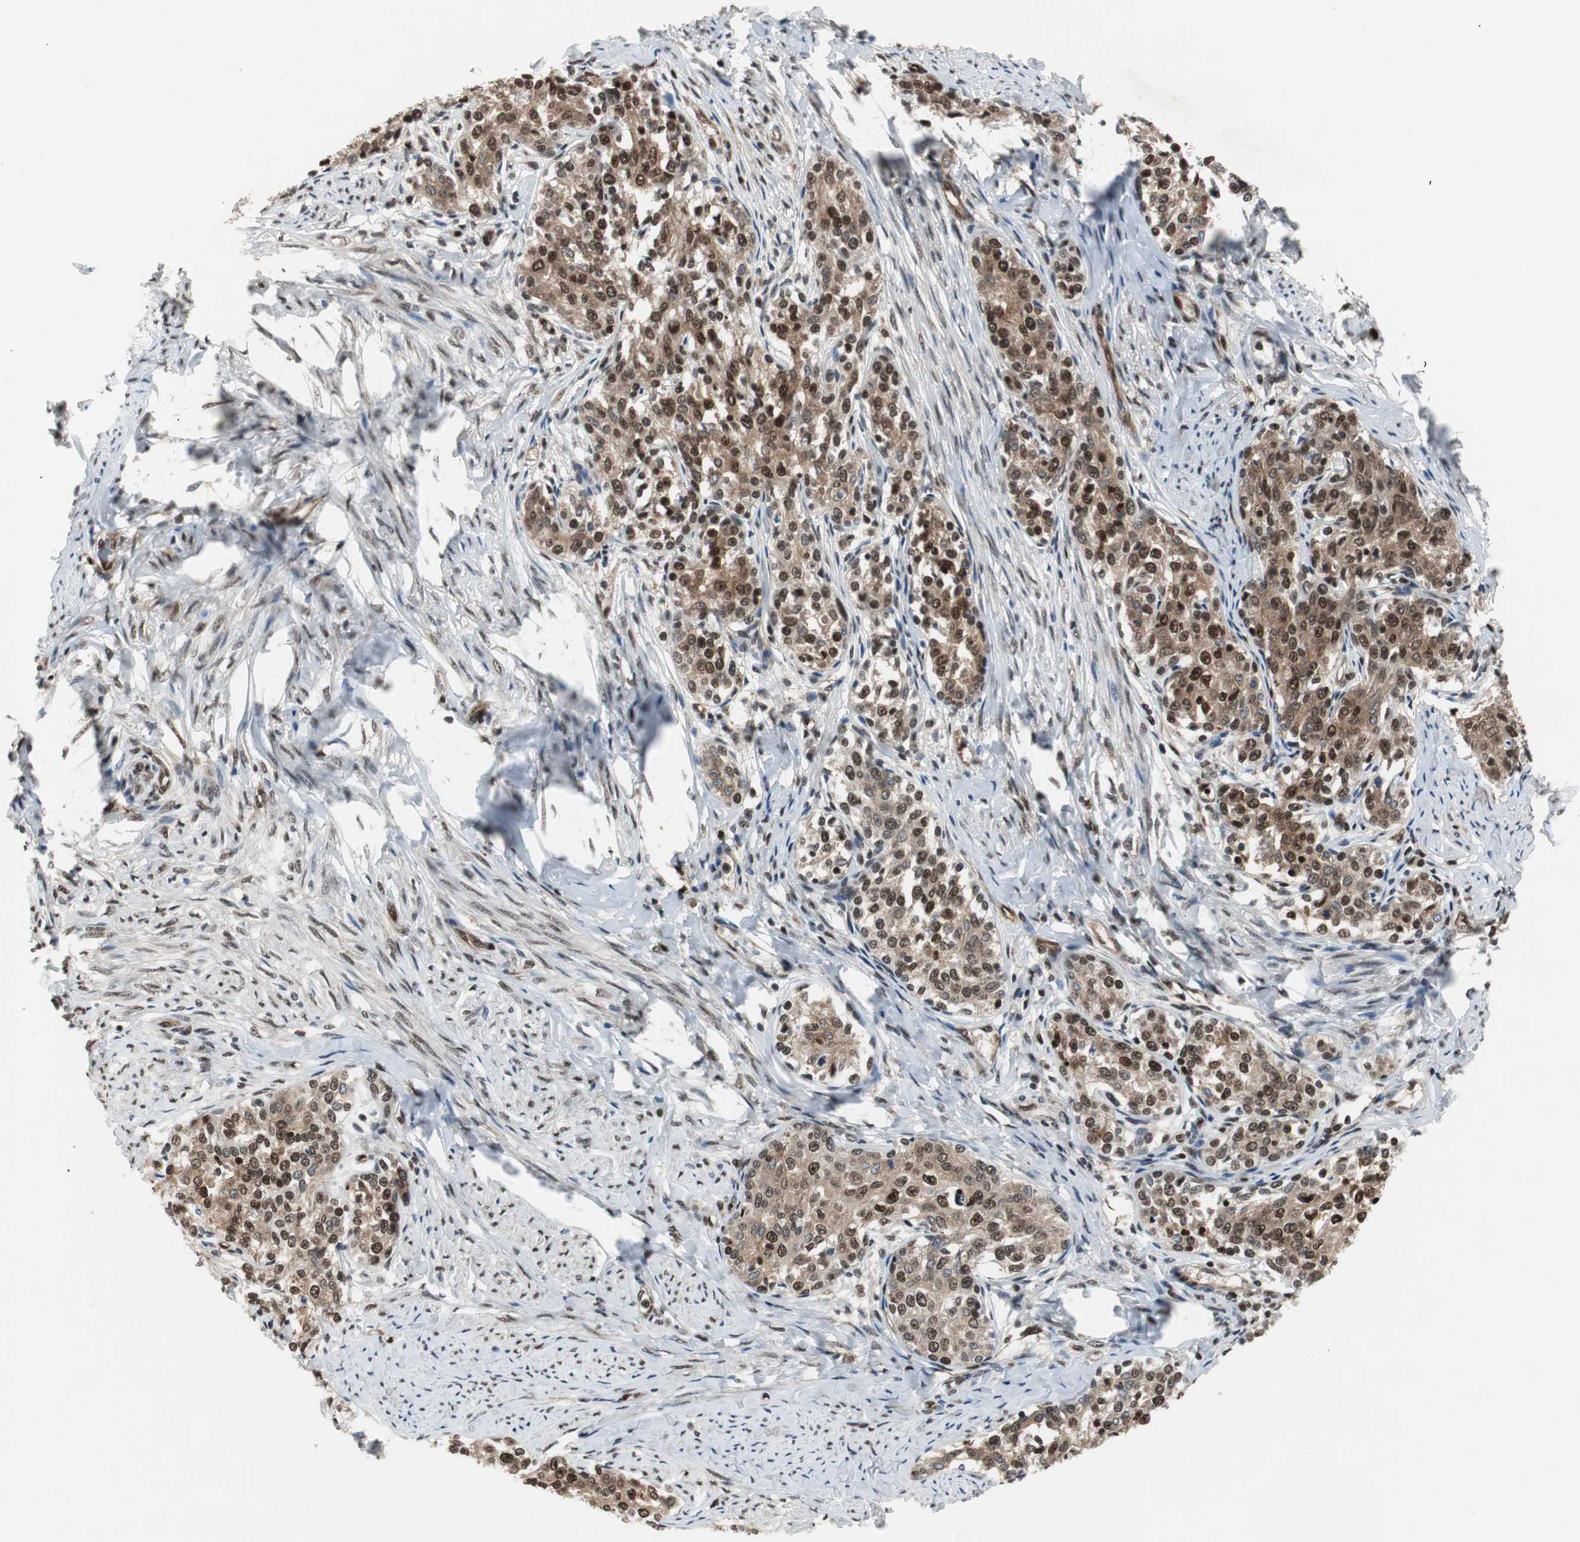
{"staining": {"intensity": "moderate", "quantity": ">75%", "location": "cytoplasmic/membranous,nuclear"}, "tissue": "cervical cancer", "cell_type": "Tumor cells", "image_type": "cancer", "snomed": [{"axis": "morphology", "description": "Squamous cell carcinoma, NOS"}, {"axis": "morphology", "description": "Adenocarcinoma, NOS"}, {"axis": "topography", "description": "Cervix"}], "caption": "This is a histology image of IHC staining of cervical adenocarcinoma, which shows moderate positivity in the cytoplasmic/membranous and nuclear of tumor cells.", "gene": "ACLY", "patient": {"sex": "female", "age": 52}}